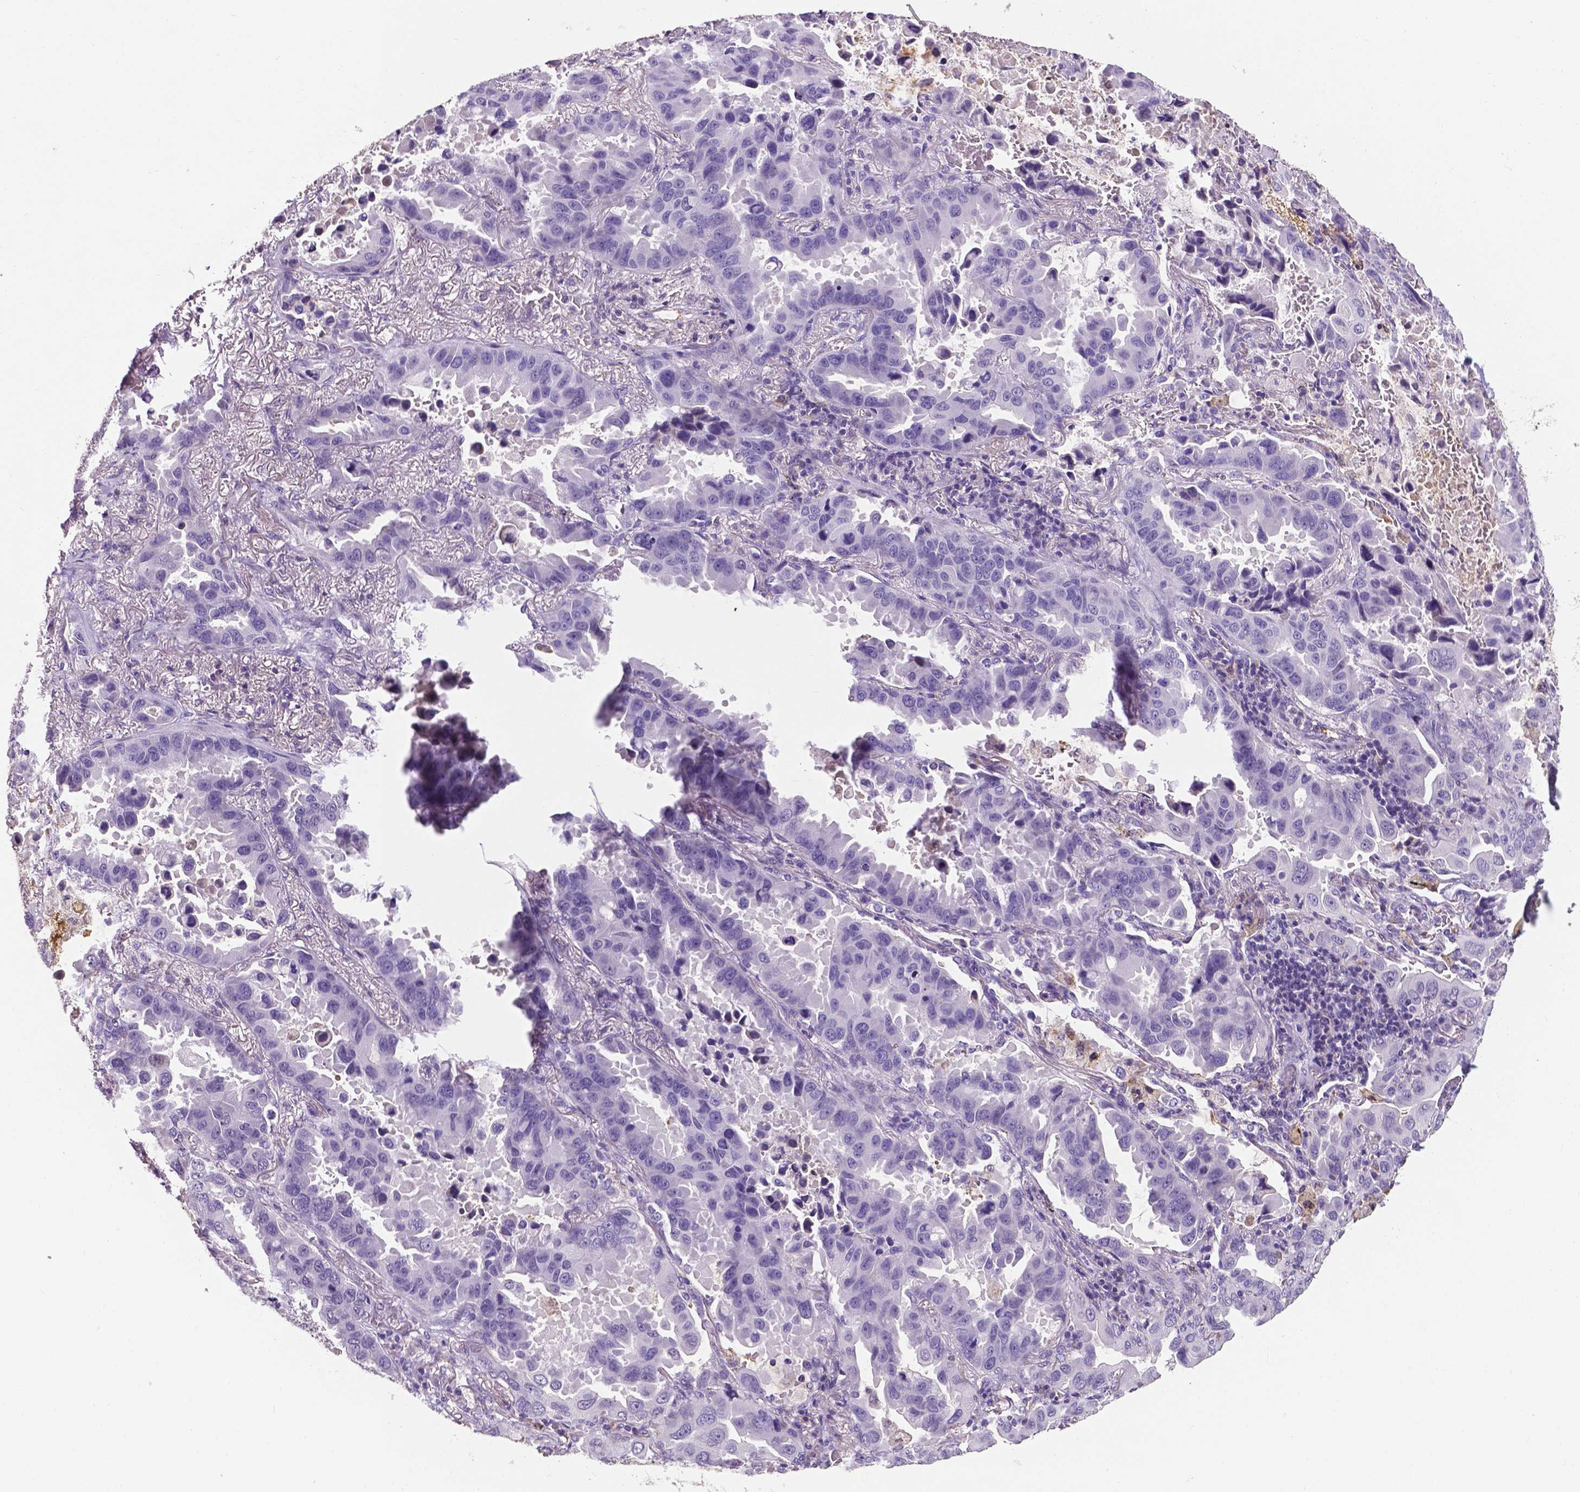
{"staining": {"intensity": "negative", "quantity": "none", "location": "none"}, "tissue": "lung cancer", "cell_type": "Tumor cells", "image_type": "cancer", "snomed": [{"axis": "morphology", "description": "Adenocarcinoma, NOS"}, {"axis": "topography", "description": "Lung"}], "caption": "A histopathology image of human lung cancer (adenocarcinoma) is negative for staining in tumor cells.", "gene": "APOE", "patient": {"sex": "male", "age": 64}}